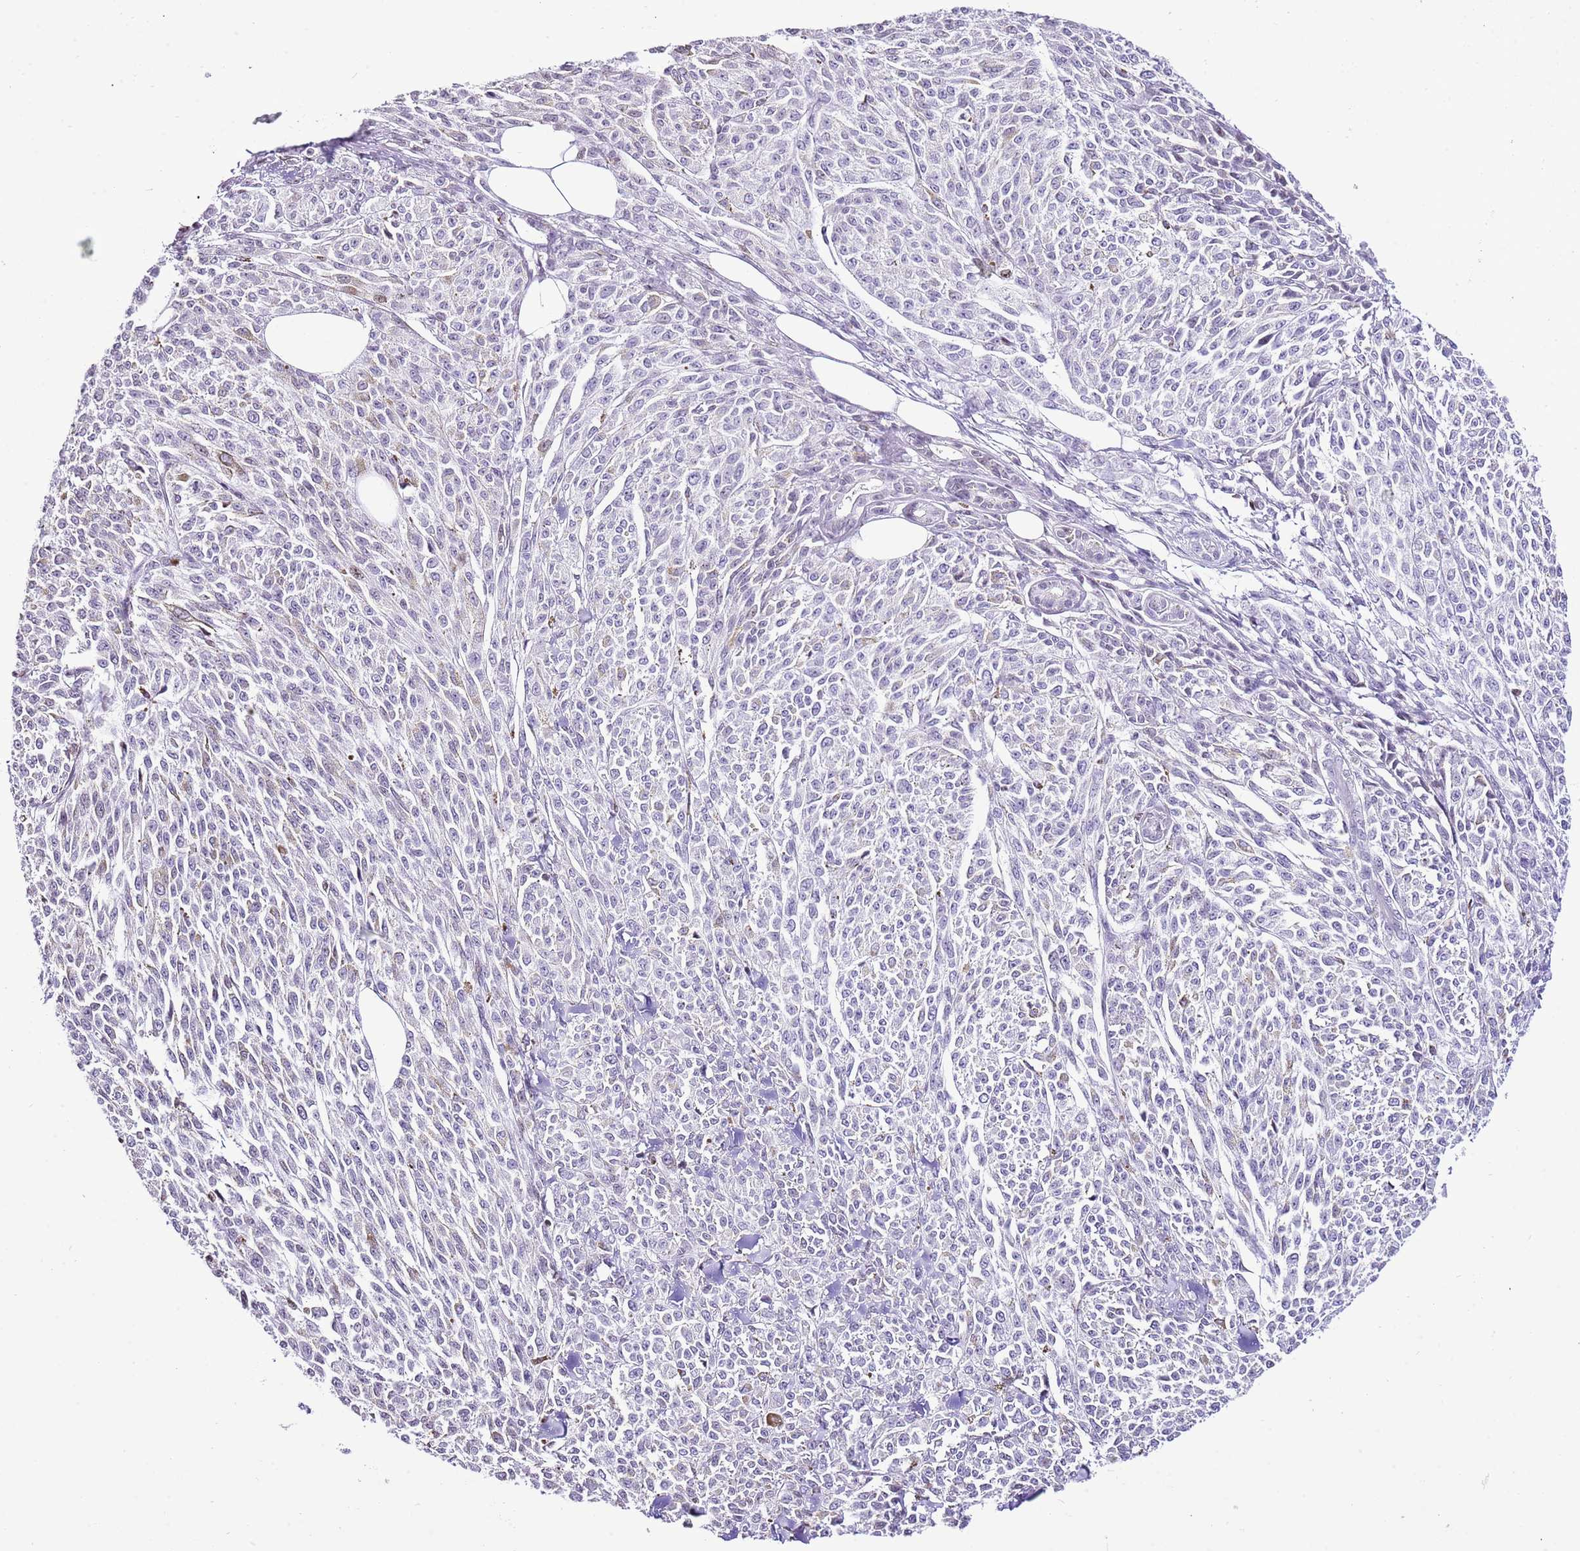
{"staining": {"intensity": "negative", "quantity": "none", "location": "none"}, "tissue": "melanoma", "cell_type": "Tumor cells", "image_type": "cancer", "snomed": [{"axis": "morphology", "description": "Malignant melanoma, NOS"}, {"axis": "topography", "description": "Skin"}], "caption": "Tumor cells show no significant staining in malignant melanoma.", "gene": "PRR15", "patient": {"sex": "female", "age": 52}}